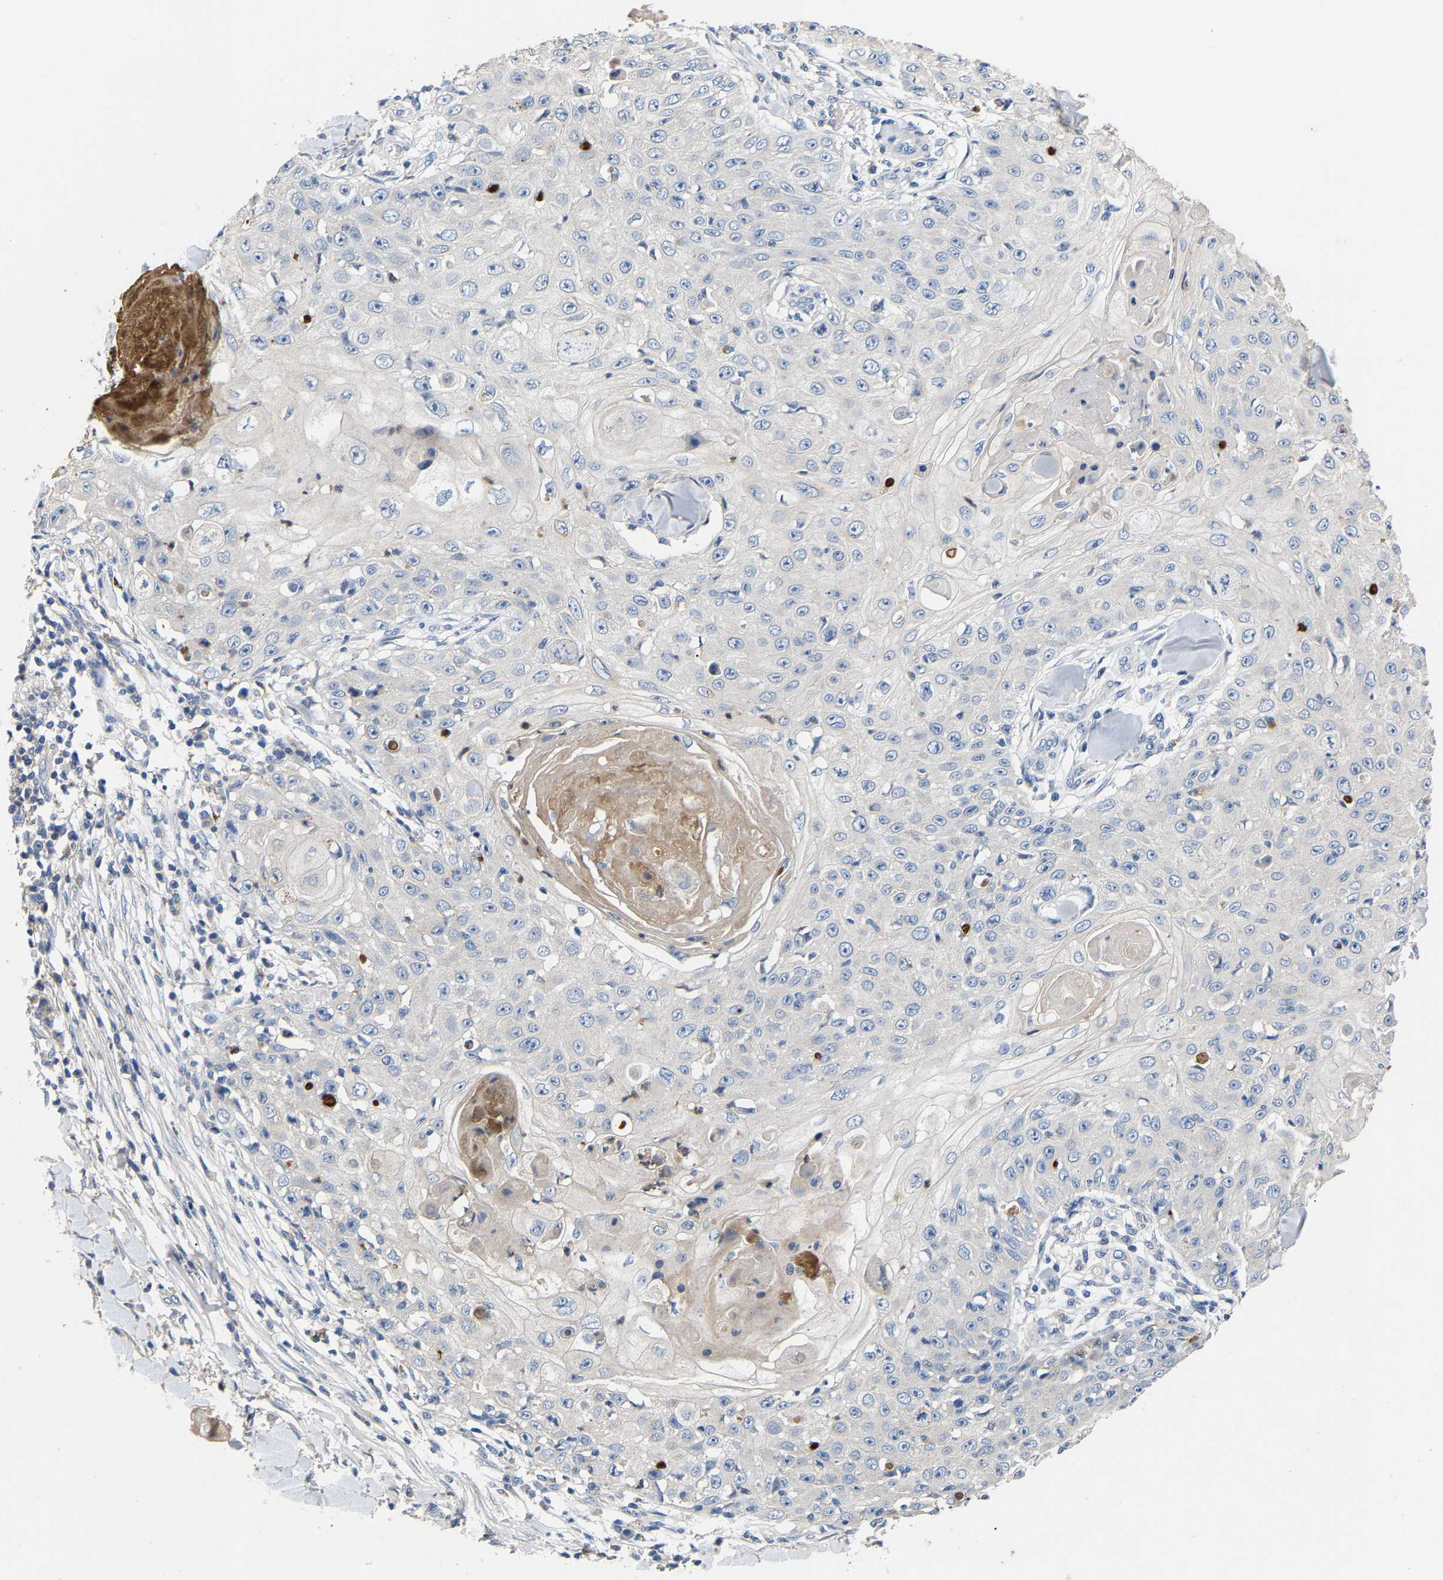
{"staining": {"intensity": "negative", "quantity": "none", "location": "none"}, "tissue": "skin cancer", "cell_type": "Tumor cells", "image_type": "cancer", "snomed": [{"axis": "morphology", "description": "Squamous cell carcinoma, NOS"}, {"axis": "topography", "description": "Skin"}], "caption": "Human squamous cell carcinoma (skin) stained for a protein using immunohistochemistry (IHC) exhibits no expression in tumor cells.", "gene": "CCDC171", "patient": {"sex": "male", "age": 86}}